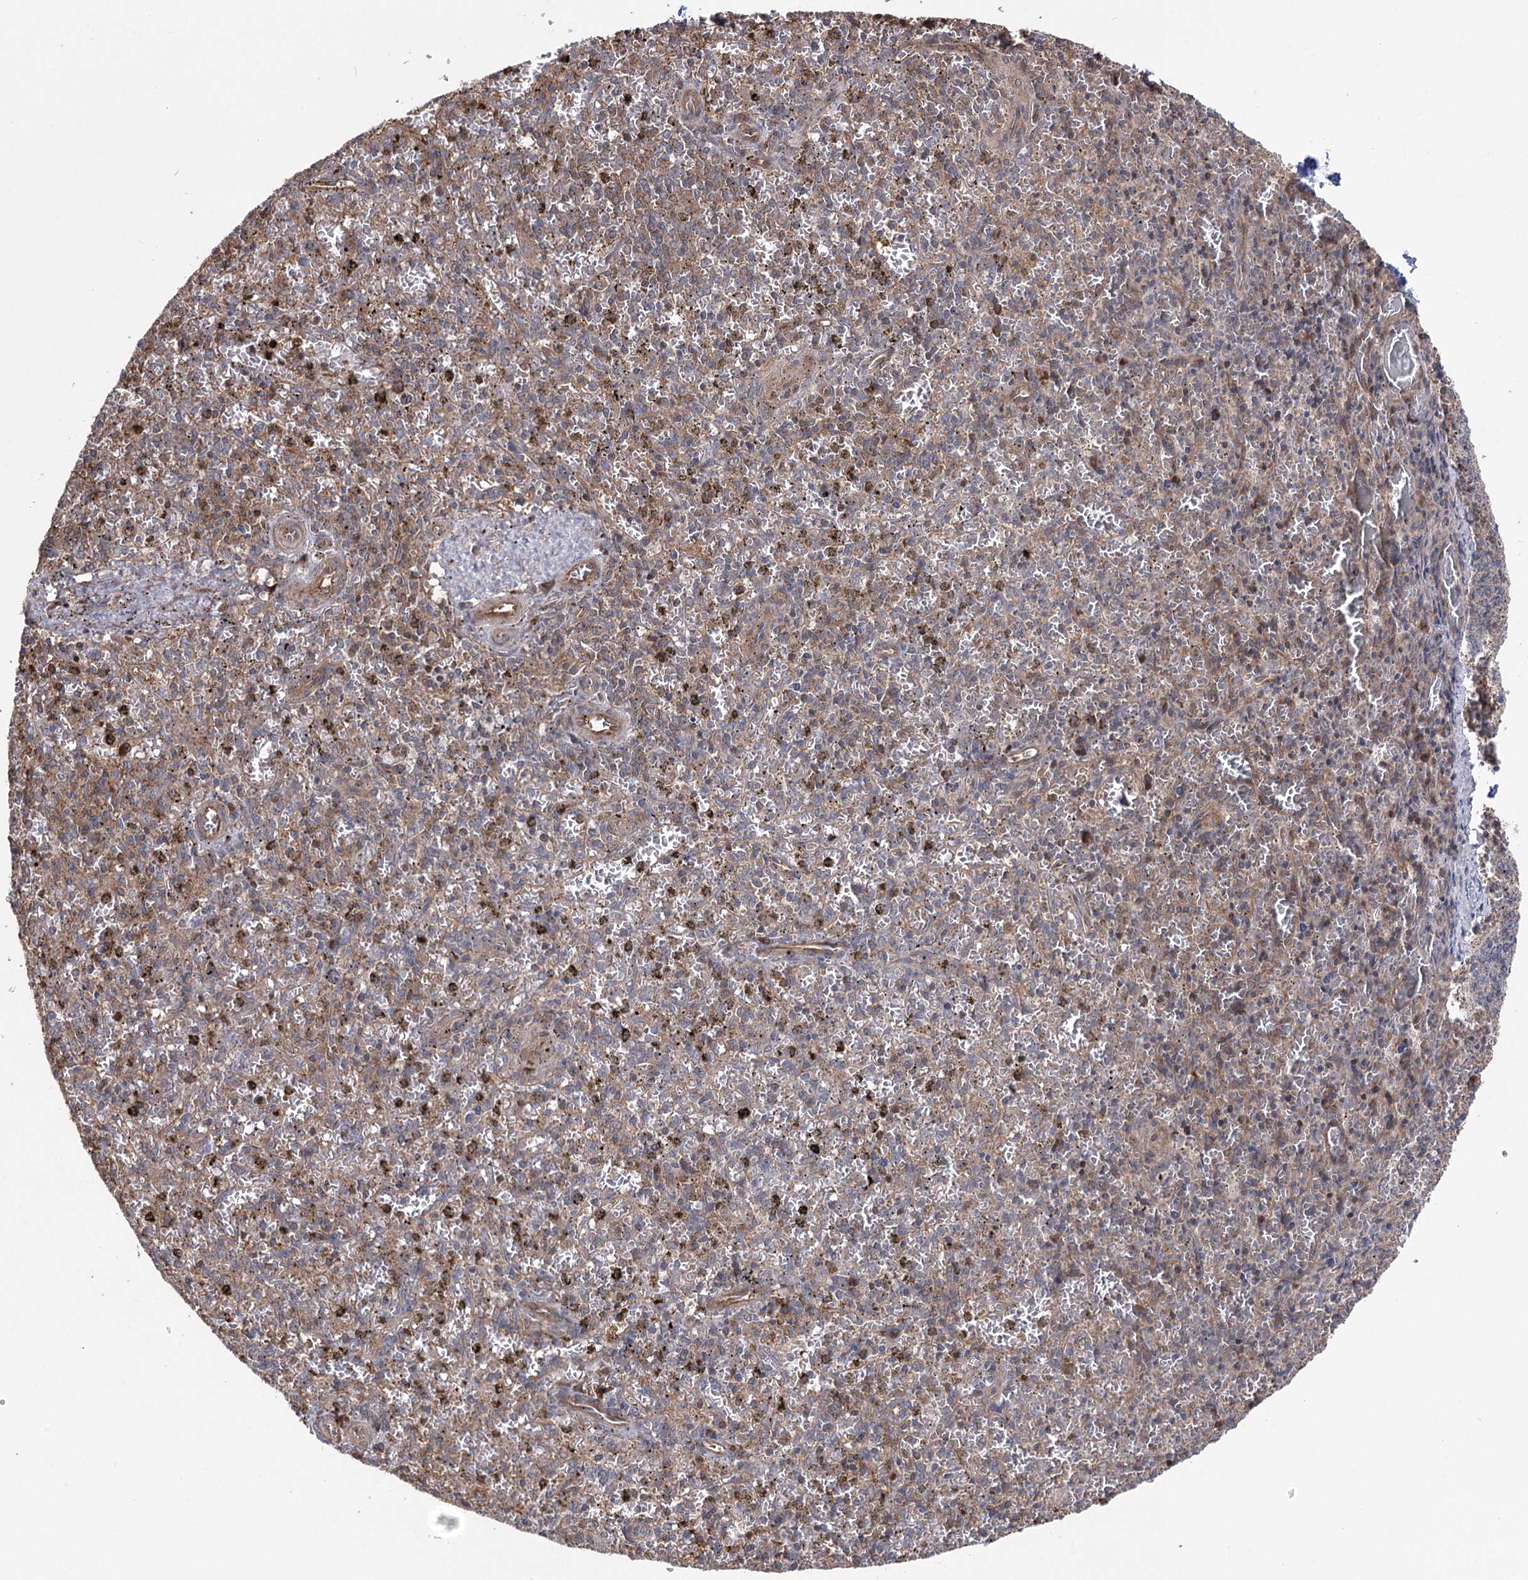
{"staining": {"intensity": "weak", "quantity": "25%-75%", "location": "cytoplasmic/membranous"}, "tissue": "spleen", "cell_type": "Cells in red pulp", "image_type": "normal", "snomed": [{"axis": "morphology", "description": "Normal tissue, NOS"}, {"axis": "topography", "description": "Spleen"}], "caption": "Immunohistochemical staining of normal spleen shows 25%-75% levels of weak cytoplasmic/membranous protein staining in approximately 25%-75% of cells in red pulp.", "gene": "LARS2", "patient": {"sex": "male", "age": 72}}